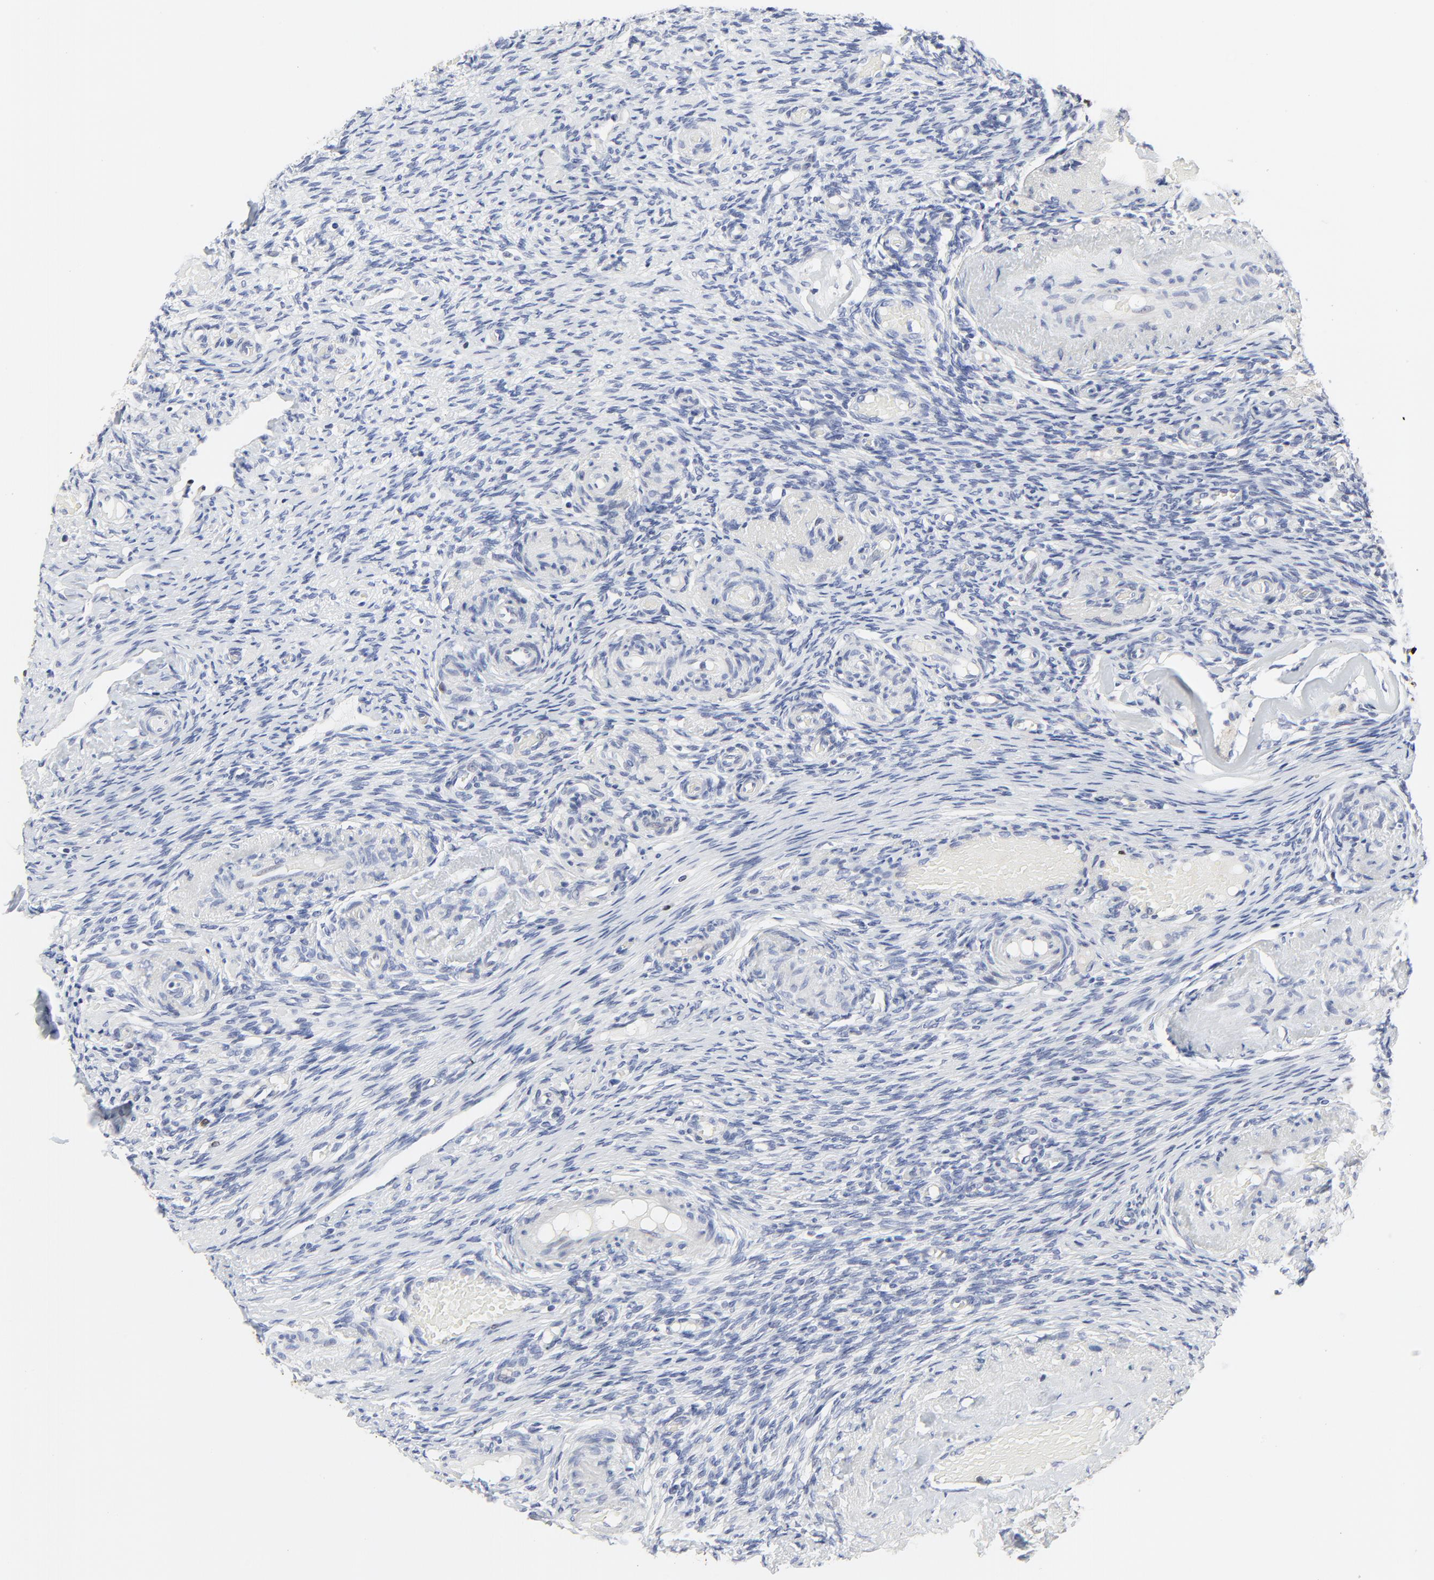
{"staining": {"intensity": "negative", "quantity": "none", "location": "none"}, "tissue": "ovary", "cell_type": "Ovarian stroma cells", "image_type": "normal", "snomed": [{"axis": "morphology", "description": "Normal tissue, NOS"}, {"axis": "topography", "description": "Ovary"}], "caption": "The histopathology image shows no staining of ovarian stroma cells in unremarkable ovary.", "gene": "LNX1", "patient": {"sex": "female", "age": 60}}